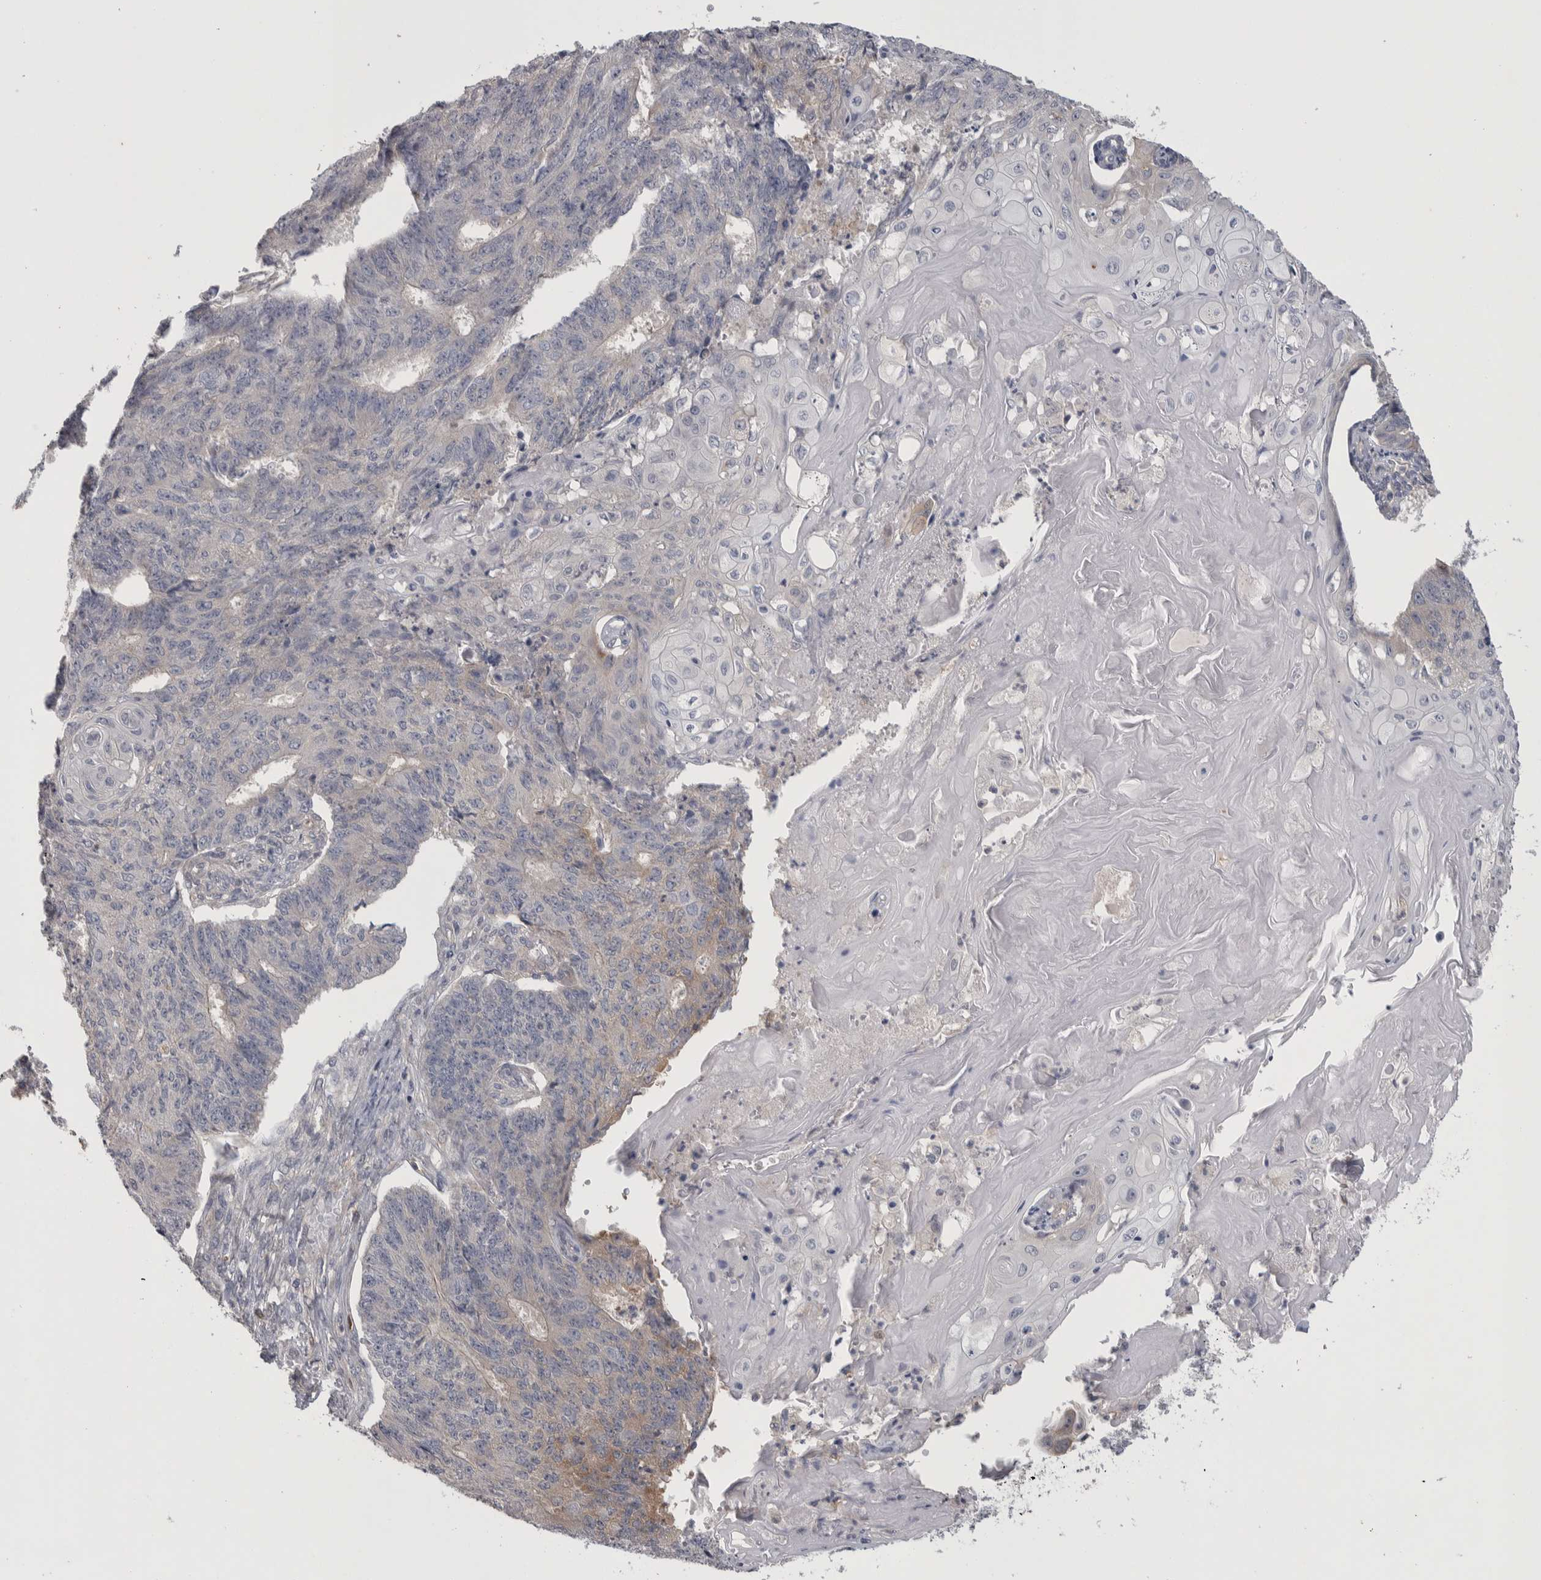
{"staining": {"intensity": "weak", "quantity": "<25%", "location": "cytoplasmic/membranous"}, "tissue": "endometrial cancer", "cell_type": "Tumor cells", "image_type": "cancer", "snomed": [{"axis": "morphology", "description": "Adenocarcinoma, NOS"}, {"axis": "topography", "description": "Endometrium"}], "caption": "A high-resolution photomicrograph shows immunohistochemistry (IHC) staining of adenocarcinoma (endometrial), which shows no significant staining in tumor cells.", "gene": "NFKB2", "patient": {"sex": "female", "age": 32}}